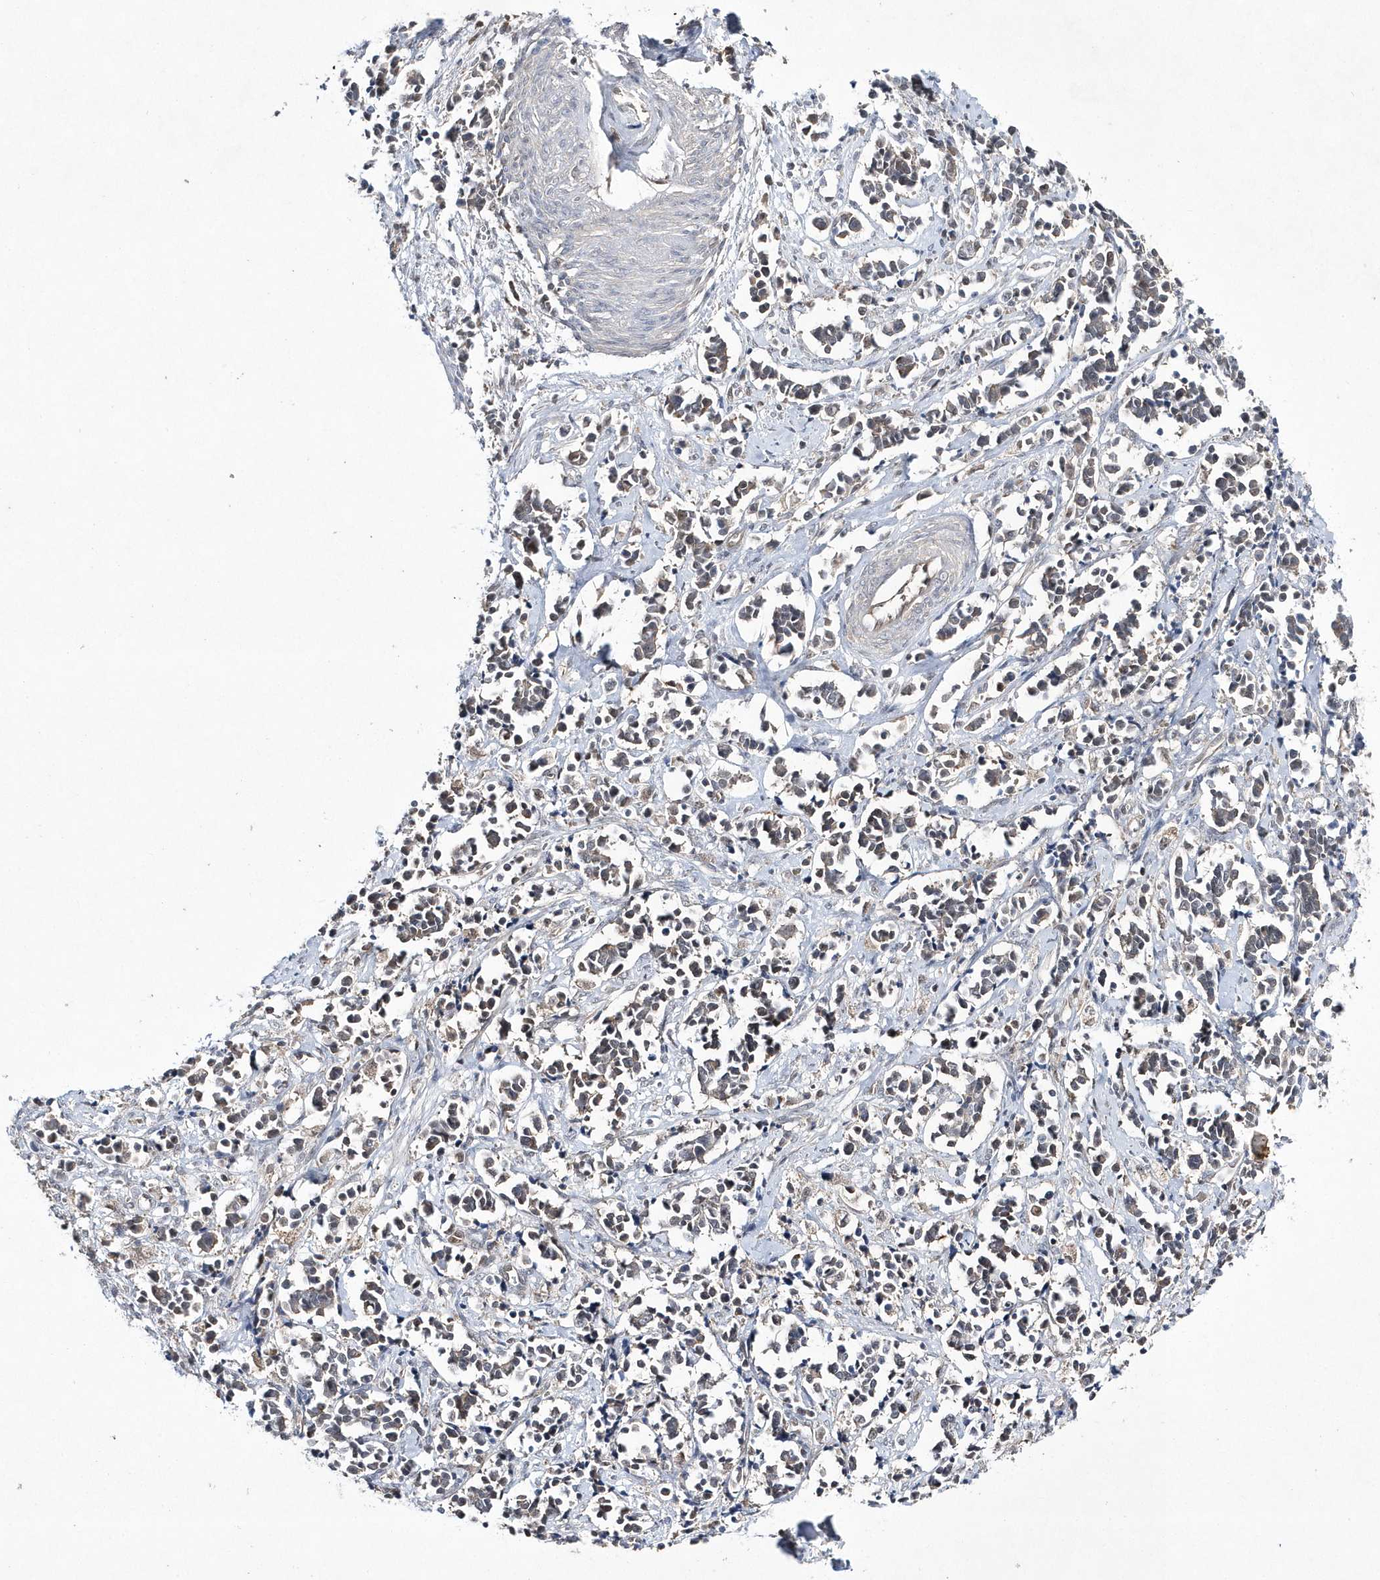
{"staining": {"intensity": "weak", "quantity": "<25%", "location": "cytoplasmic/membranous"}, "tissue": "cervical cancer", "cell_type": "Tumor cells", "image_type": "cancer", "snomed": [{"axis": "morphology", "description": "Normal tissue, NOS"}, {"axis": "morphology", "description": "Squamous cell carcinoma, NOS"}, {"axis": "topography", "description": "Cervix"}], "caption": "Immunohistochemistry photomicrograph of neoplastic tissue: cervical cancer (squamous cell carcinoma) stained with DAB reveals no significant protein positivity in tumor cells.", "gene": "TMEM132B", "patient": {"sex": "female", "age": 35}}